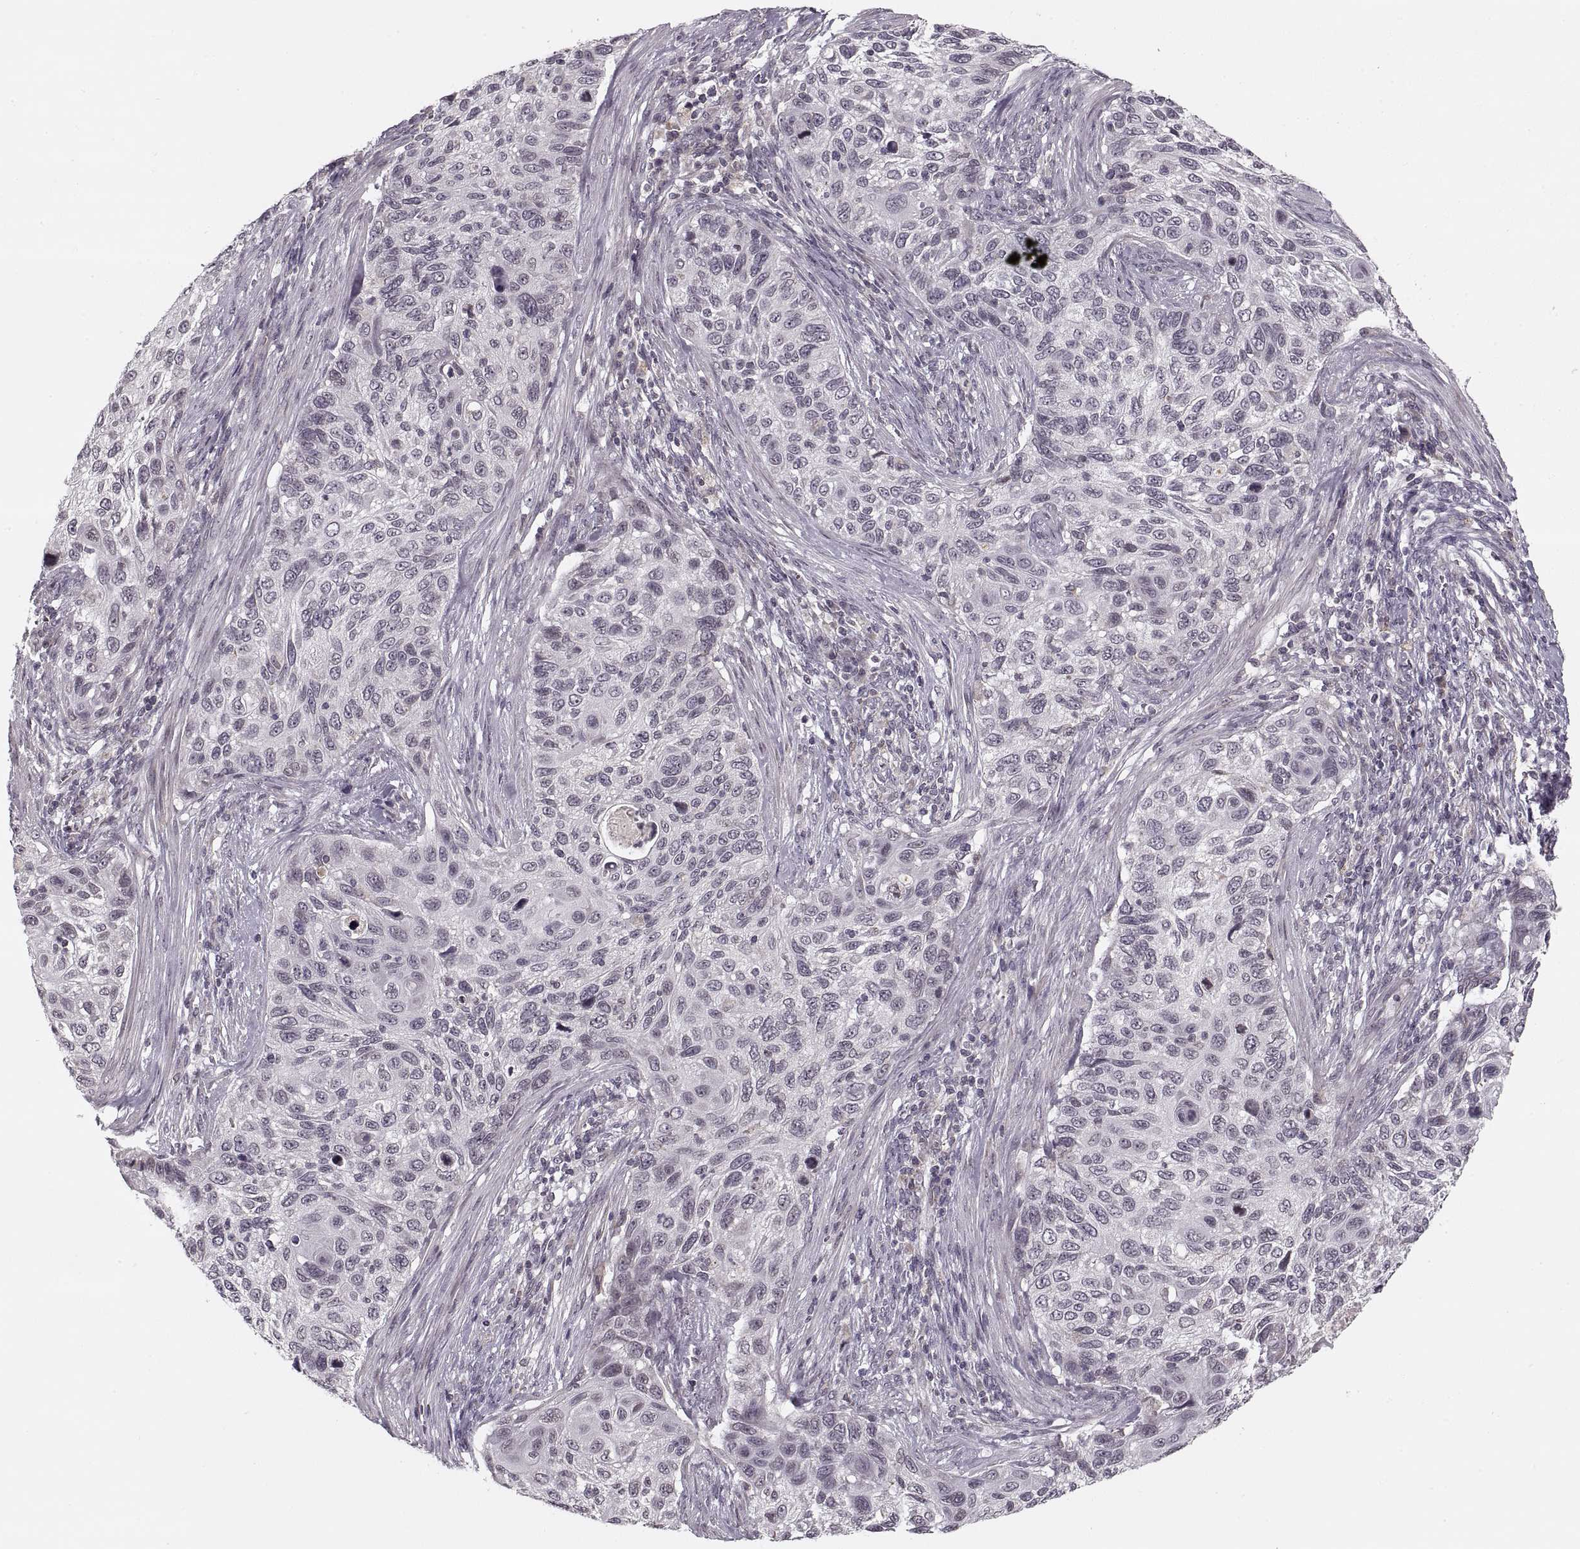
{"staining": {"intensity": "negative", "quantity": "none", "location": "none"}, "tissue": "cervical cancer", "cell_type": "Tumor cells", "image_type": "cancer", "snomed": [{"axis": "morphology", "description": "Squamous cell carcinoma, NOS"}, {"axis": "topography", "description": "Cervix"}], "caption": "Human squamous cell carcinoma (cervical) stained for a protein using immunohistochemistry (IHC) exhibits no expression in tumor cells.", "gene": "ASIC3", "patient": {"sex": "female", "age": 70}}